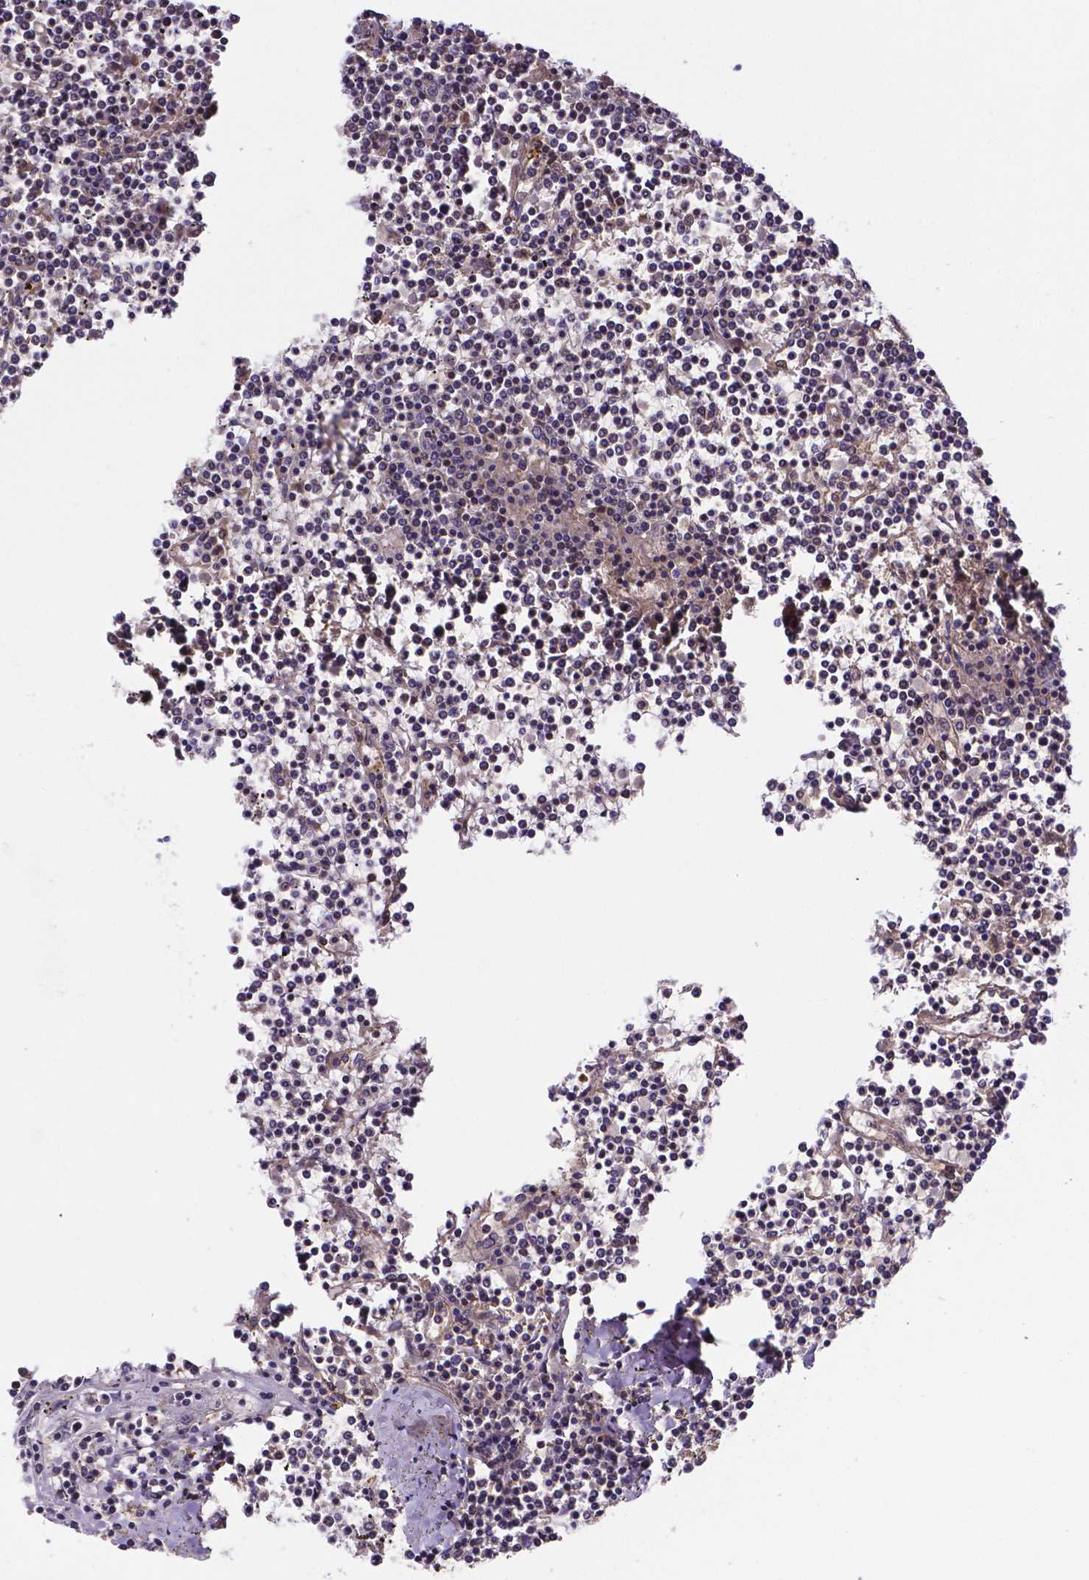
{"staining": {"intensity": "negative", "quantity": "none", "location": "none"}, "tissue": "lymphoma", "cell_type": "Tumor cells", "image_type": "cancer", "snomed": [{"axis": "morphology", "description": "Malignant lymphoma, non-Hodgkin's type, Low grade"}, {"axis": "topography", "description": "Spleen"}], "caption": "Tumor cells show no significant protein expression in lymphoma.", "gene": "RNF123", "patient": {"sex": "female", "age": 19}}